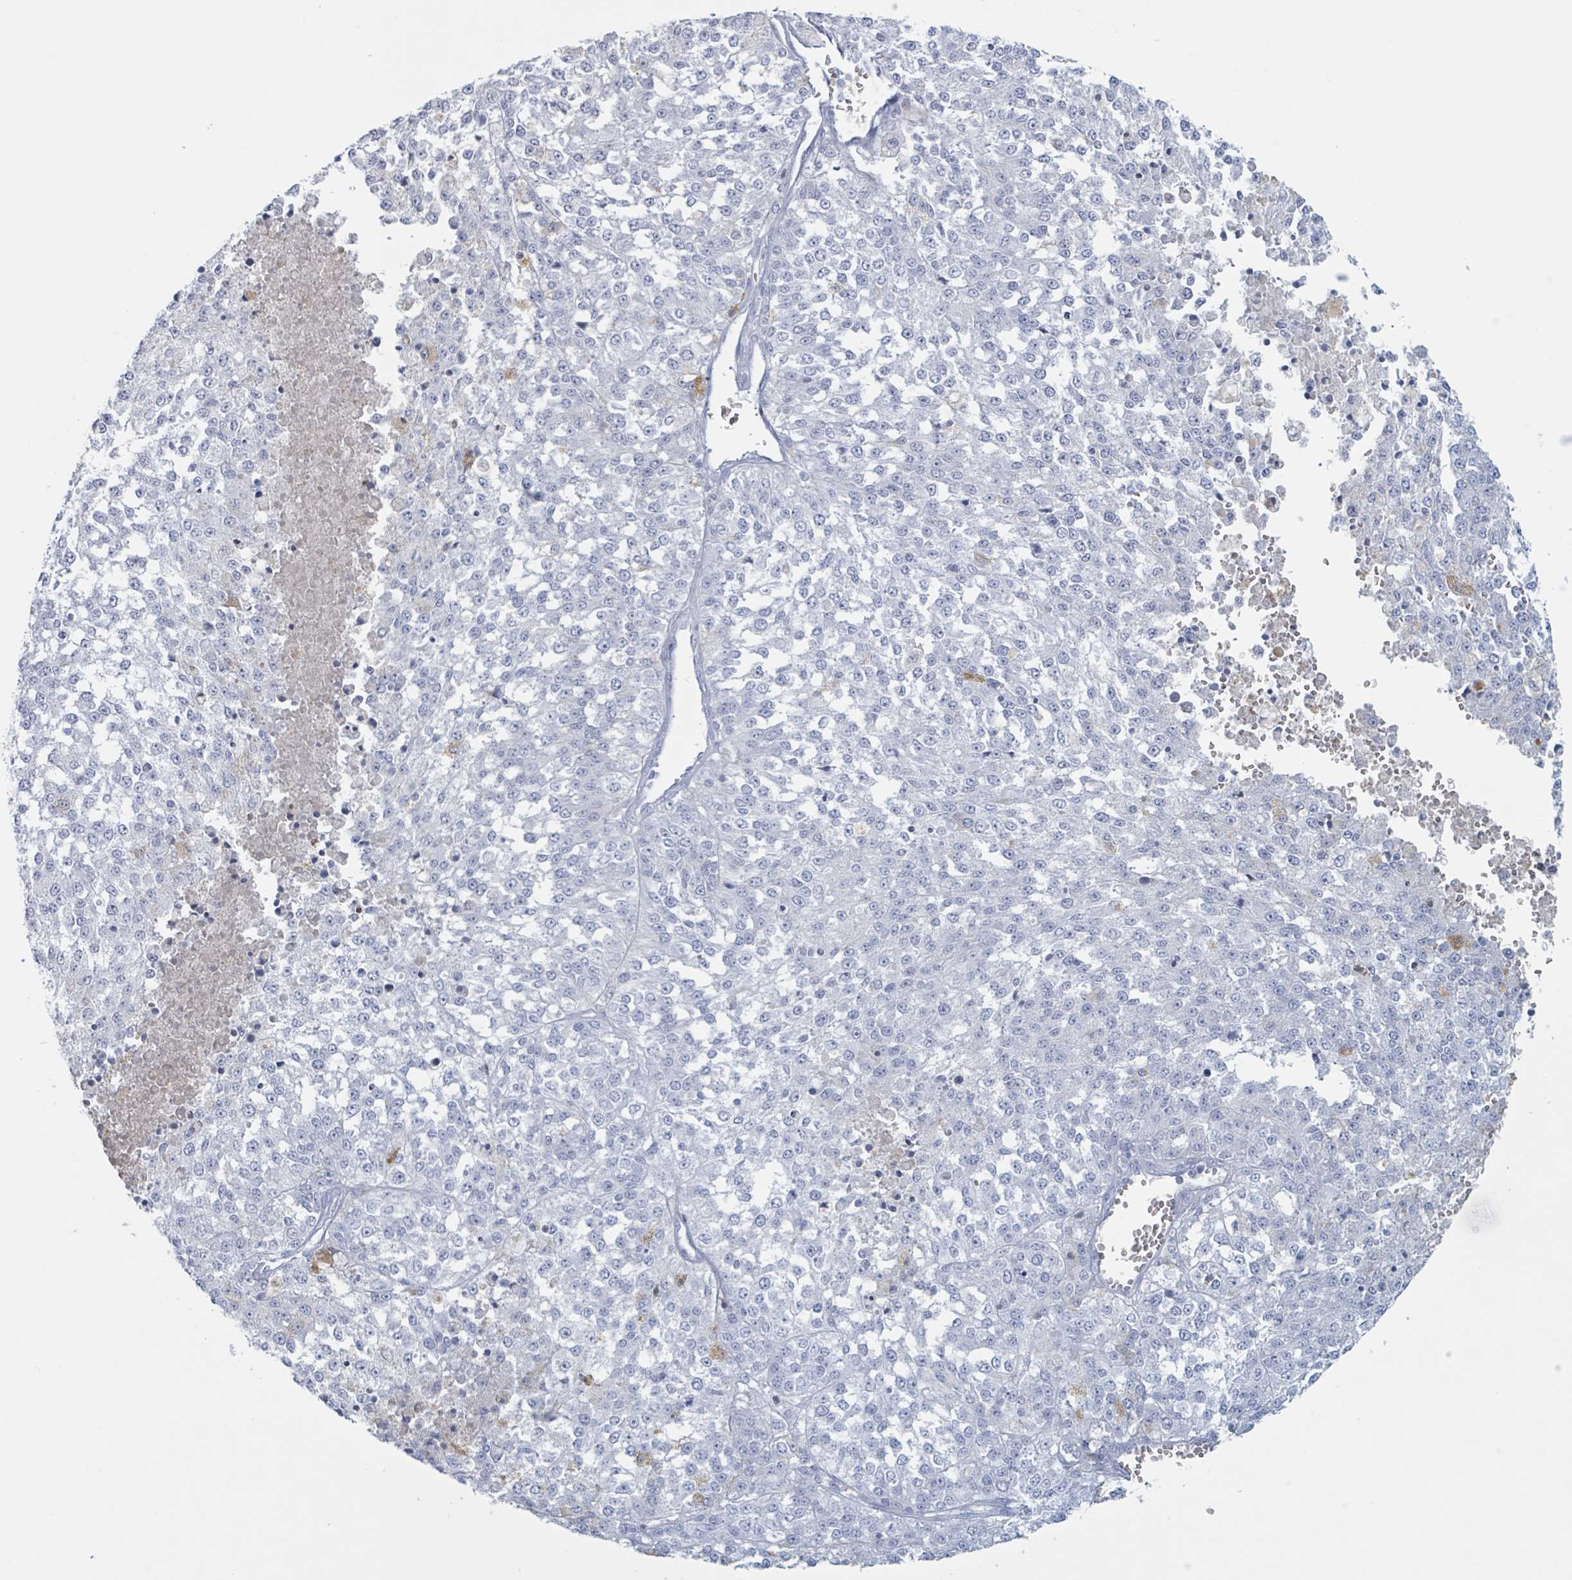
{"staining": {"intensity": "negative", "quantity": "none", "location": "none"}, "tissue": "melanoma", "cell_type": "Tumor cells", "image_type": "cancer", "snomed": [{"axis": "morphology", "description": "Malignant melanoma, NOS"}, {"axis": "topography", "description": "Skin"}], "caption": "Tumor cells show no significant expression in malignant melanoma.", "gene": "KLK4", "patient": {"sex": "female", "age": 64}}